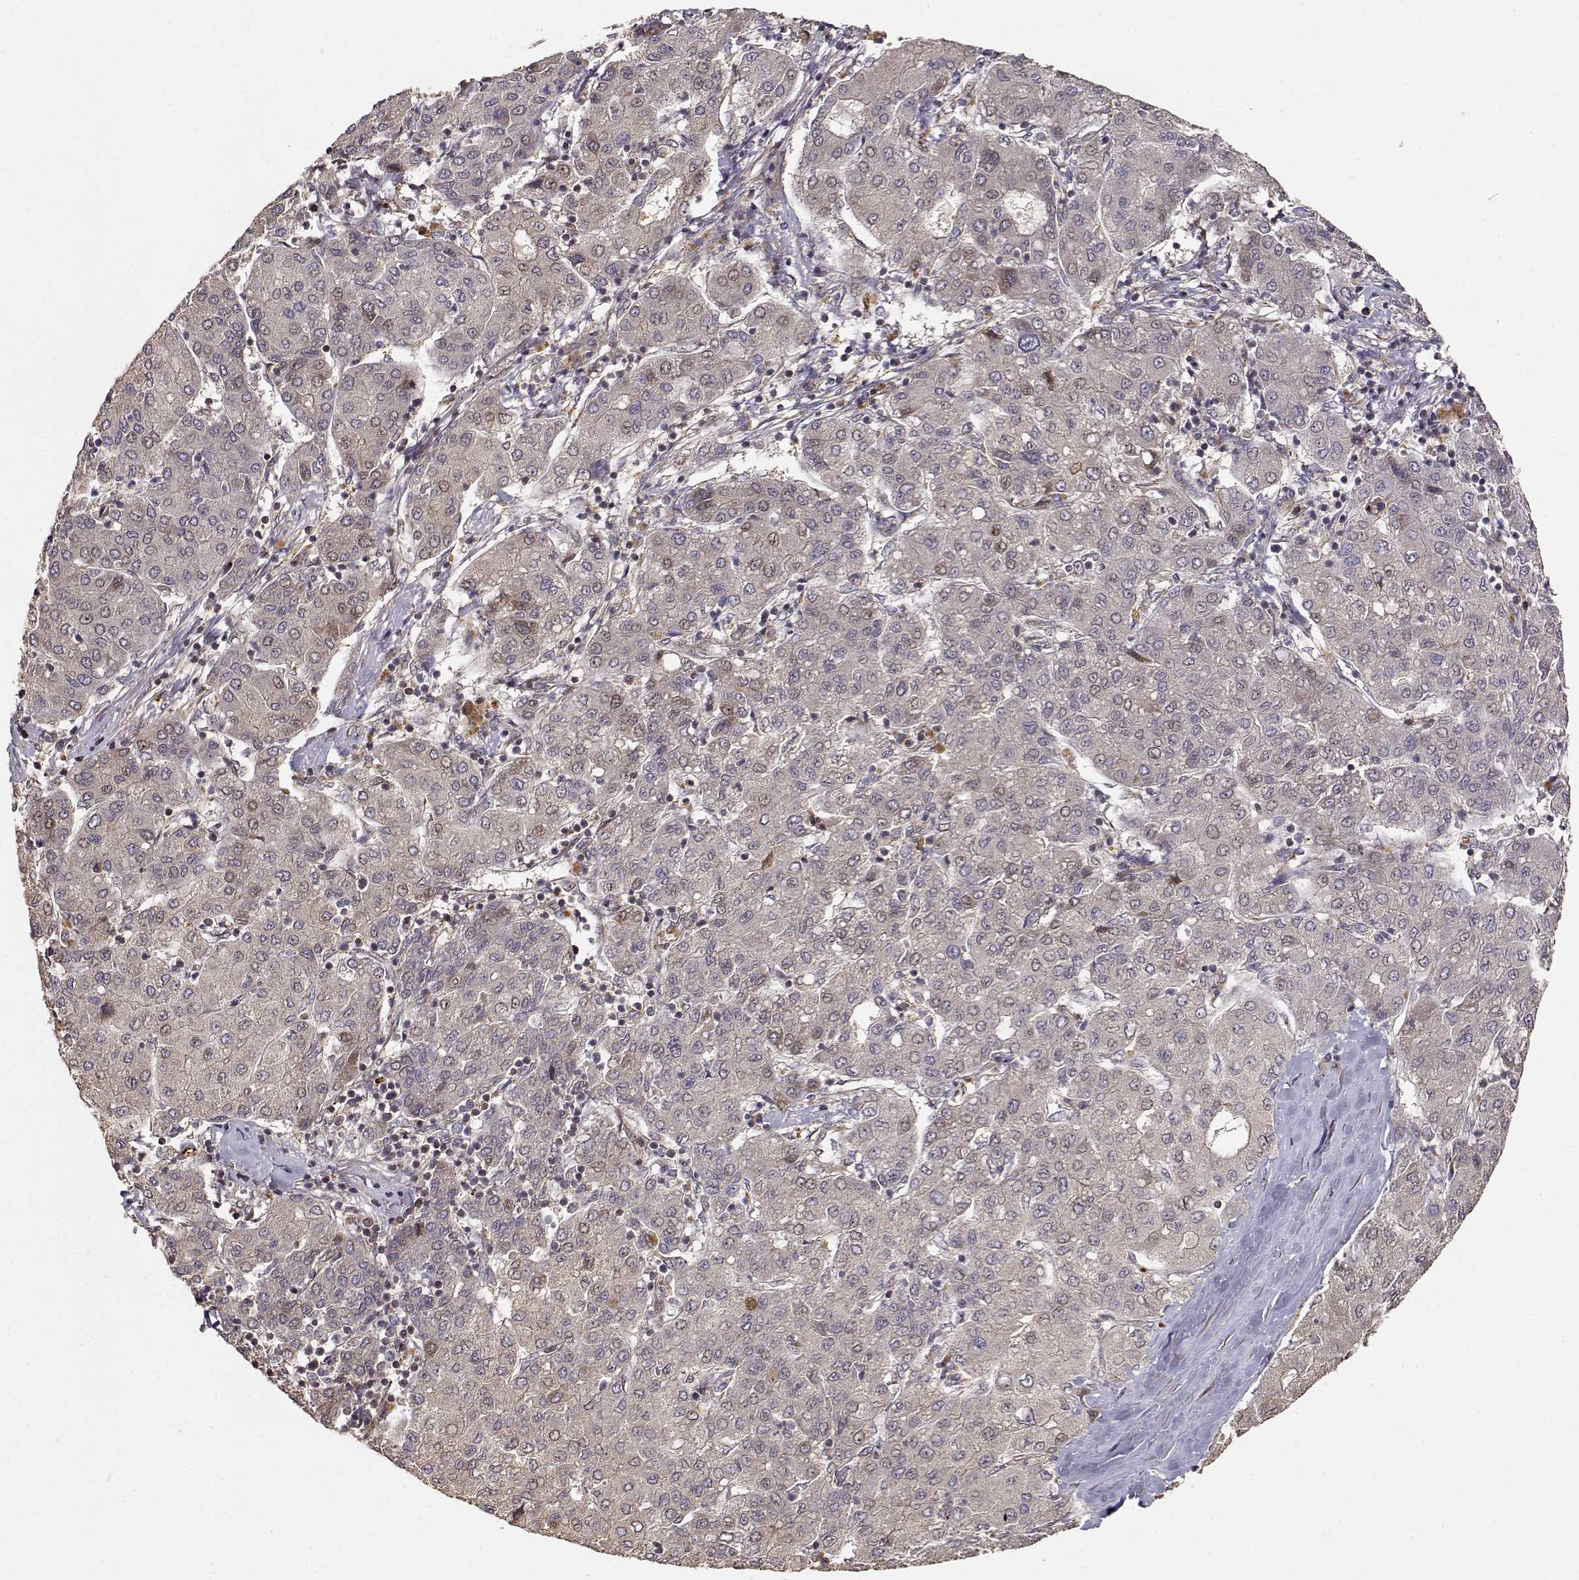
{"staining": {"intensity": "negative", "quantity": "none", "location": "none"}, "tissue": "liver cancer", "cell_type": "Tumor cells", "image_type": "cancer", "snomed": [{"axis": "morphology", "description": "Carcinoma, Hepatocellular, NOS"}, {"axis": "topography", "description": "Liver"}], "caption": "The histopathology image displays no significant positivity in tumor cells of liver cancer.", "gene": "PICK1", "patient": {"sex": "male", "age": 65}}